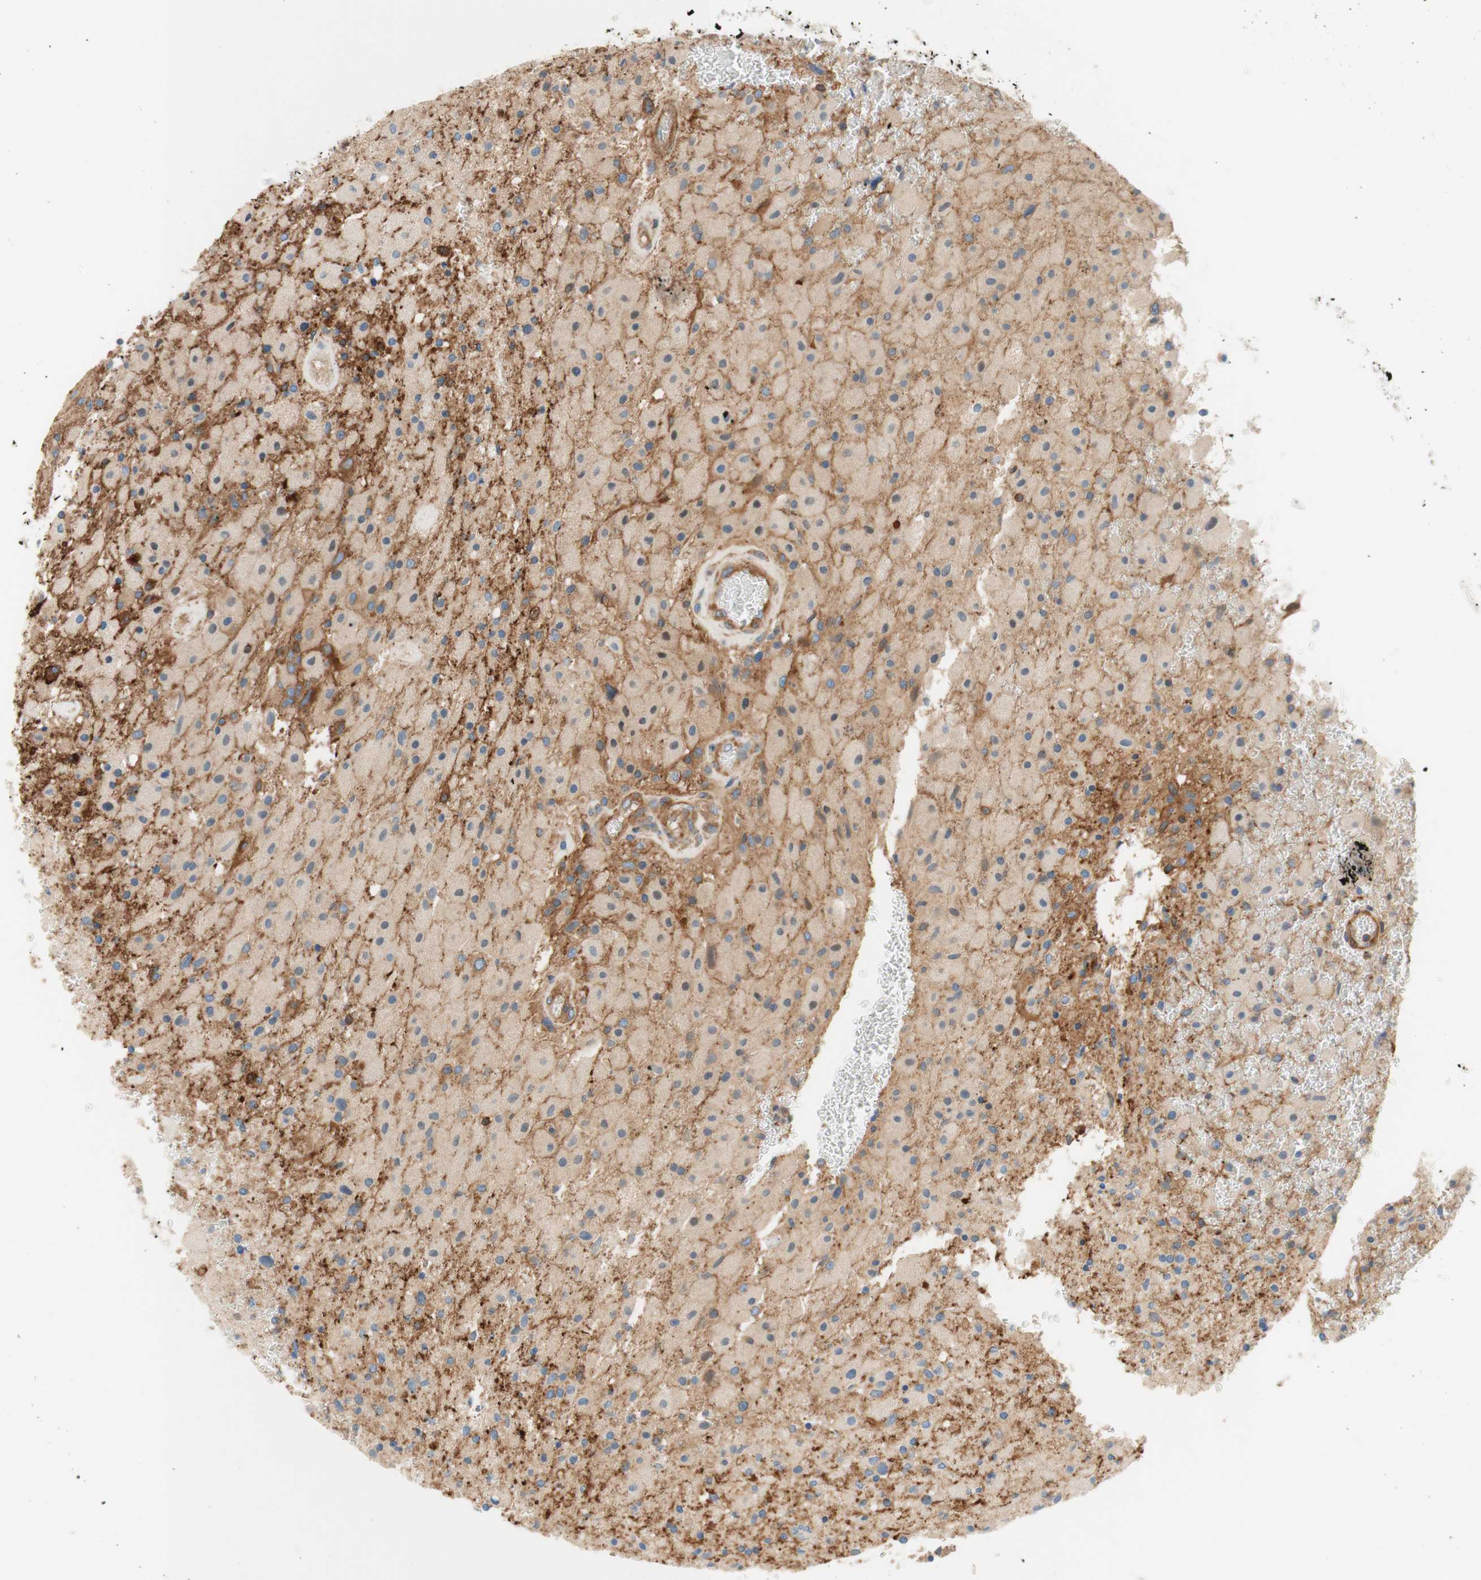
{"staining": {"intensity": "weak", "quantity": ">75%", "location": "cytoplasmic/membranous"}, "tissue": "glioma", "cell_type": "Tumor cells", "image_type": "cancer", "snomed": [{"axis": "morphology", "description": "Normal tissue, NOS"}, {"axis": "morphology", "description": "Glioma, malignant, High grade"}, {"axis": "topography", "description": "Cerebral cortex"}], "caption": "High-magnification brightfield microscopy of malignant glioma (high-grade) stained with DAB (brown) and counterstained with hematoxylin (blue). tumor cells exhibit weak cytoplasmic/membranous positivity is appreciated in about>75% of cells.", "gene": "VPS26A", "patient": {"sex": "male", "age": 77}}